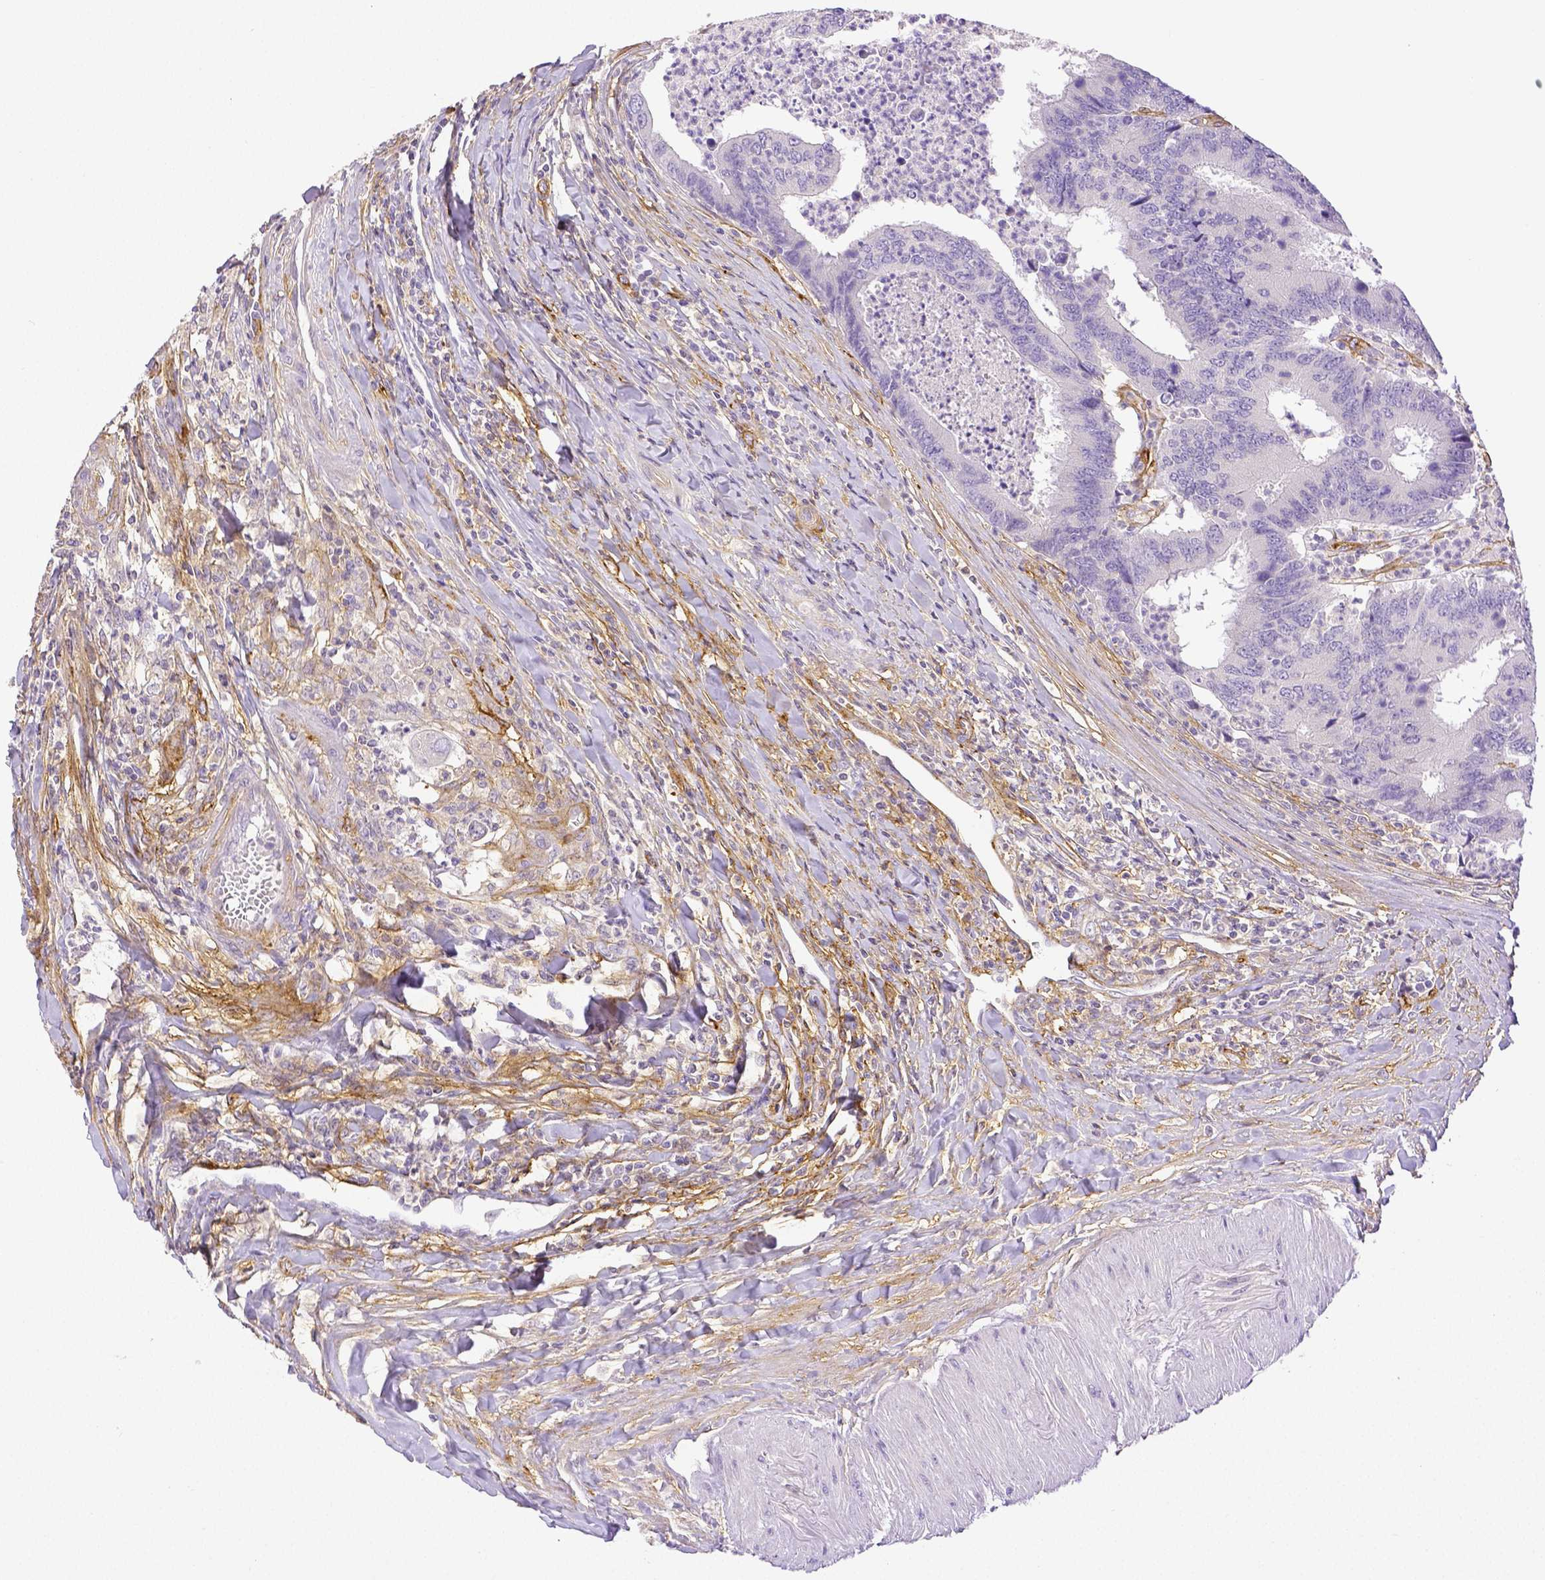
{"staining": {"intensity": "negative", "quantity": "none", "location": "none"}, "tissue": "colorectal cancer", "cell_type": "Tumor cells", "image_type": "cancer", "snomed": [{"axis": "morphology", "description": "Adenocarcinoma, NOS"}, {"axis": "topography", "description": "Colon"}], "caption": "This is an immunohistochemistry photomicrograph of human colorectal adenocarcinoma. There is no staining in tumor cells.", "gene": "THY1", "patient": {"sex": "female", "age": 67}}